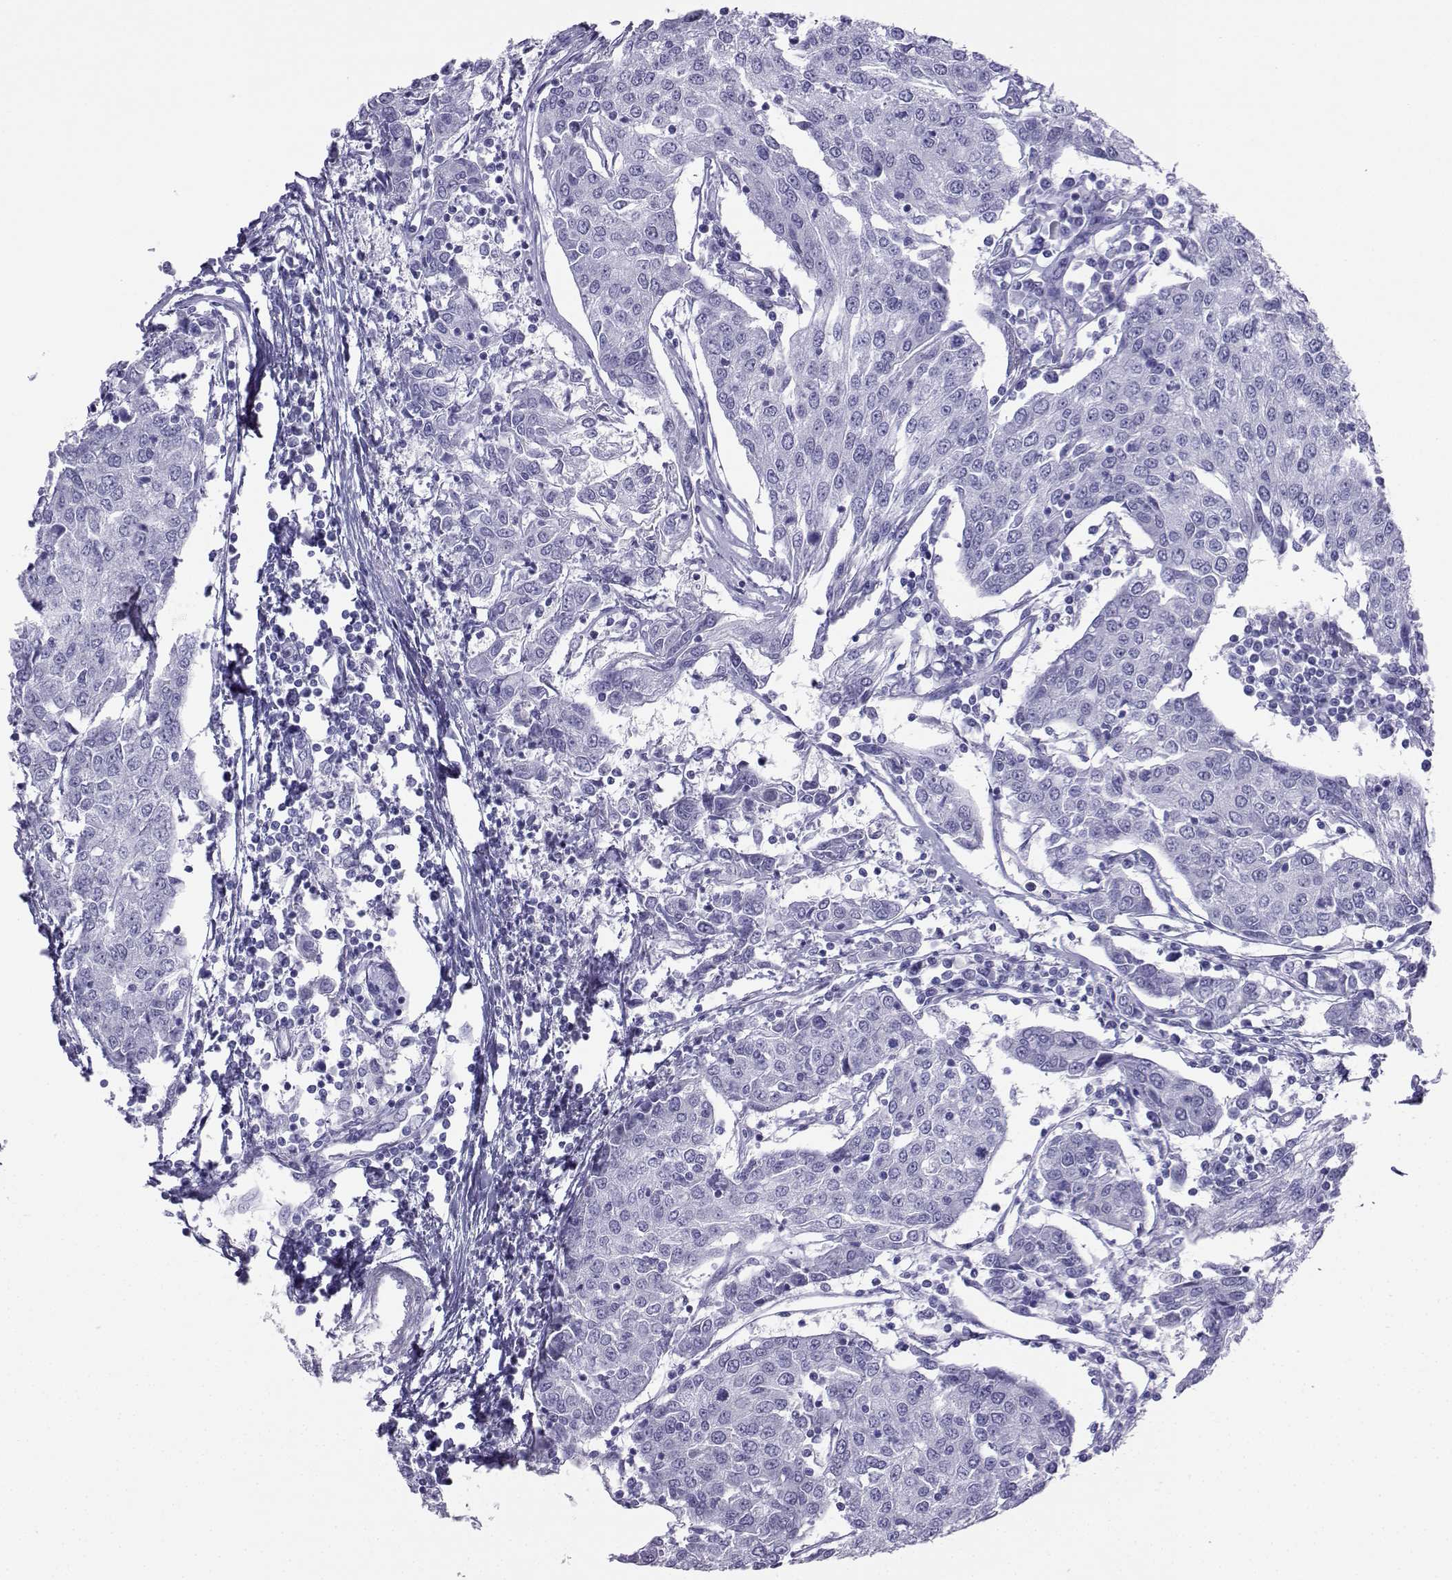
{"staining": {"intensity": "negative", "quantity": "none", "location": "none"}, "tissue": "urothelial cancer", "cell_type": "Tumor cells", "image_type": "cancer", "snomed": [{"axis": "morphology", "description": "Urothelial carcinoma, High grade"}, {"axis": "topography", "description": "Urinary bladder"}], "caption": "Immunohistochemistry (IHC) photomicrograph of human urothelial cancer stained for a protein (brown), which reveals no expression in tumor cells. (DAB IHC visualized using brightfield microscopy, high magnification).", "gene": "LORICRIN", "patient": {"sex": "female", "age": 85}}